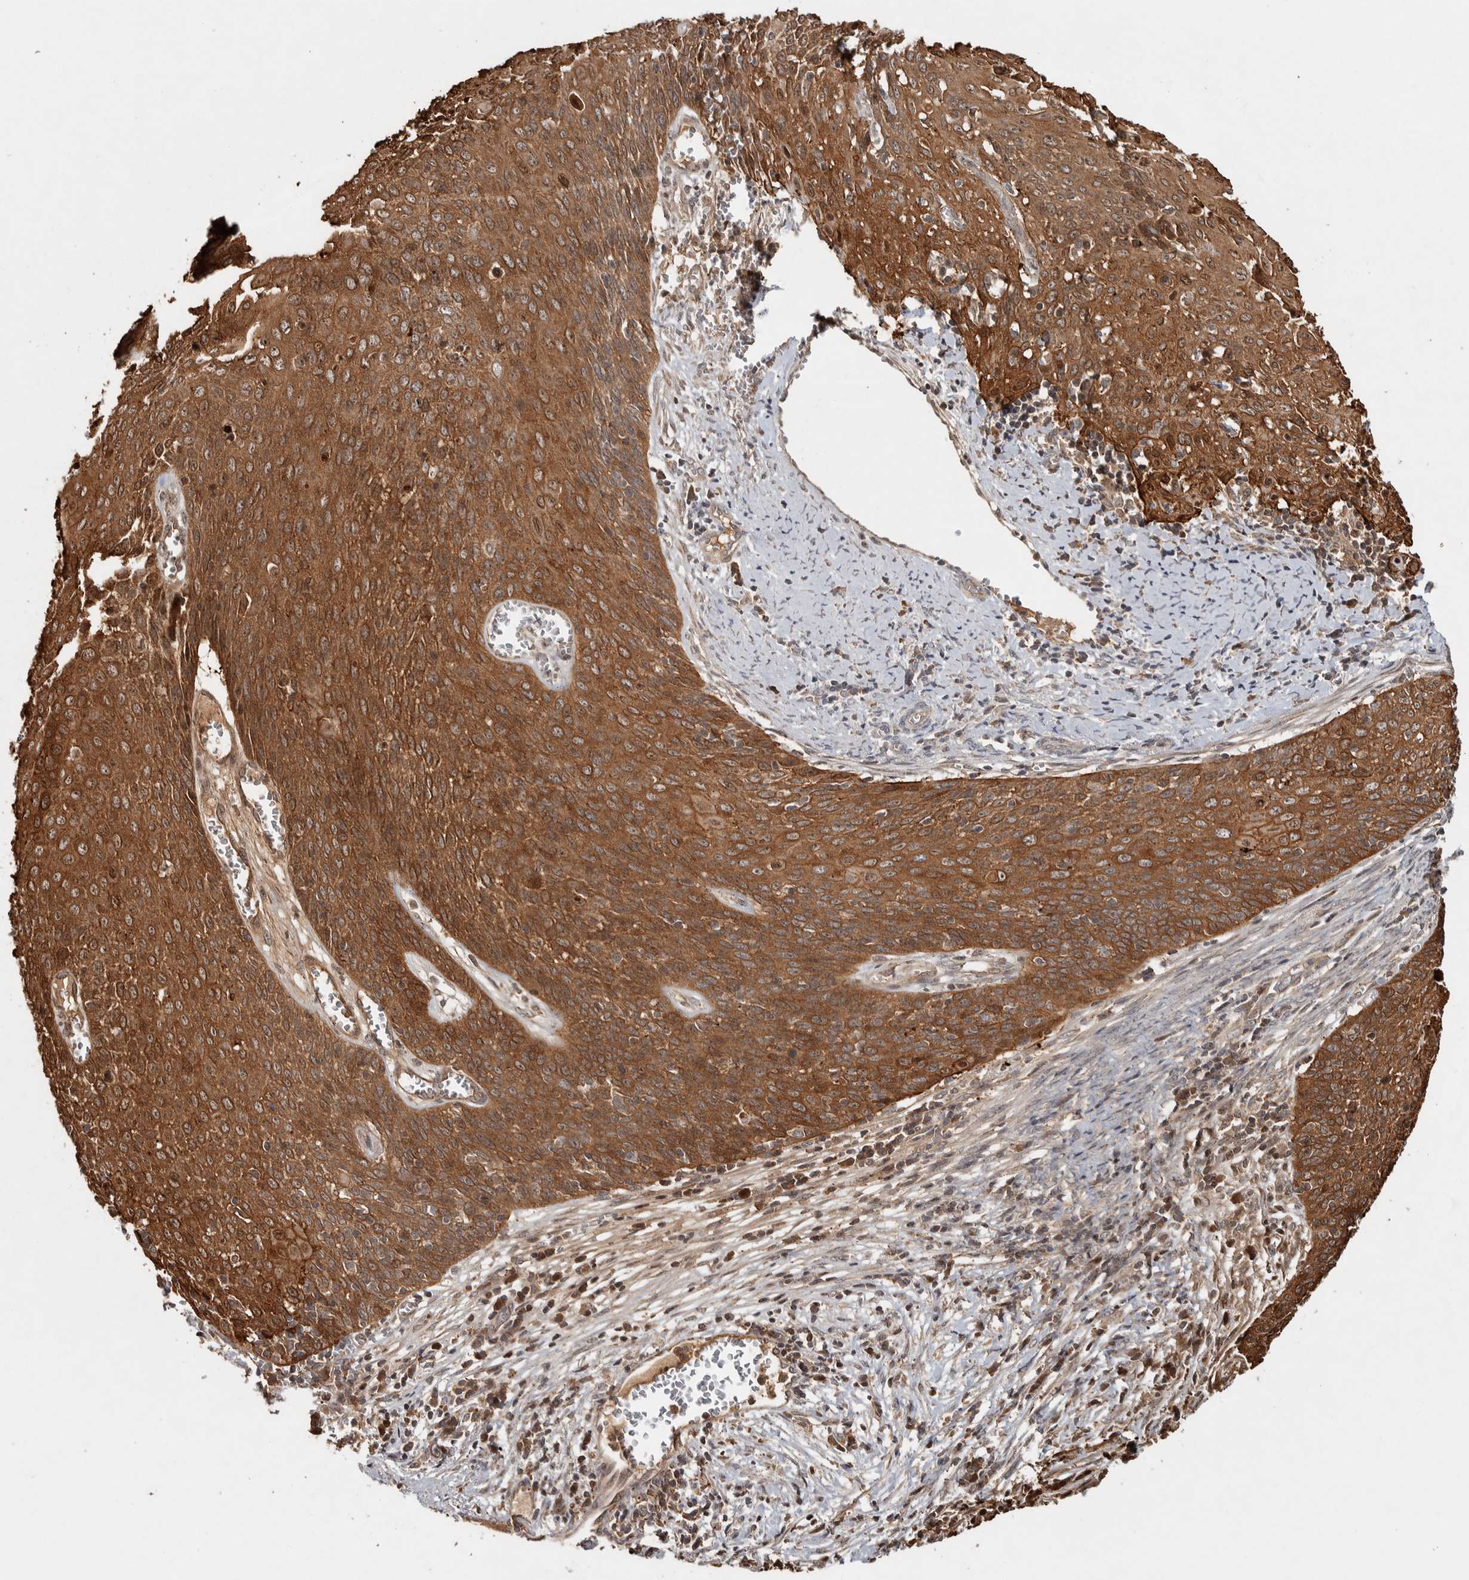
{"staining": {"intensity": "strong", "quantity": ">75%", "location": "cytoplasmic/membranous,nuclear"}, "tissue": "cervical cancer", "cell_type": "Tumor cells", "image_type": "cancer", "snomed": [{"axis": "morphology", "description": "Squamous cell carcinoma, NOS"}, {"axis": "topography", "description": "Cervix"}], "caption": "Protein positivity by IHC reveals strong cytoplasmic/membranous and nuclear positivity in about >75% of tumor cells in cervical cancer (squamous cell carcinoma).", "gene": "EIF3H", "patient": {"sex": "female", "age": 39}}